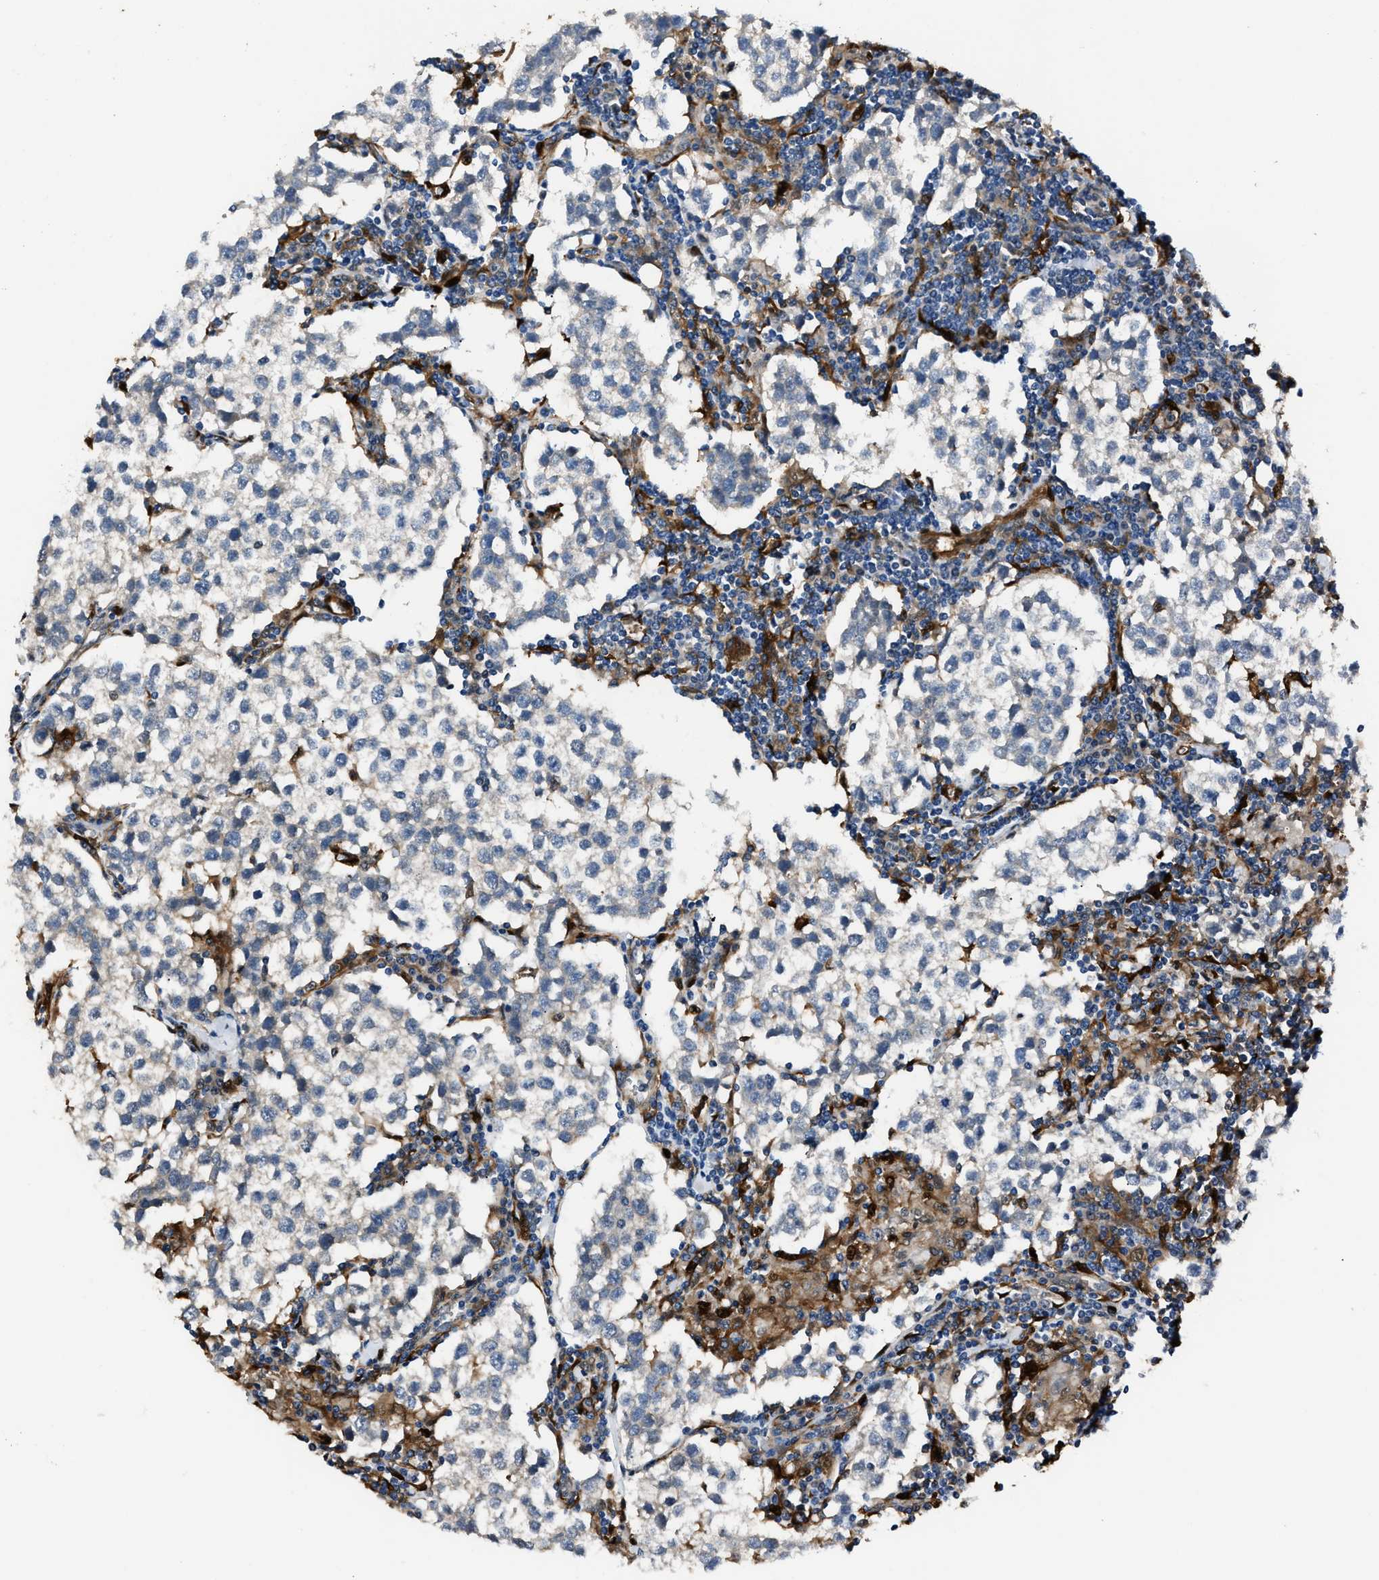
{"staining": {"intensity": "negative", "quantity": "none", "location": "none"}, "tissue": "testis cancer", "cell_type": "Tumor cells", "image_type": "cancer", "snomed": [{"axis": "morphology", "description": "Seminoma, NOS"}, {"axis": "morphology", "description": "Carcinoma, Embryonal, NOS"}, {"axis": "topography", "description": "Testis"}], "caption": "Immunohistochemistry of human testis cancer (embryonal carcinoma) demonstrates no expression in tumor cells.", "gene": "PPA1", "patient": {"sex": "male", "age": 36}}